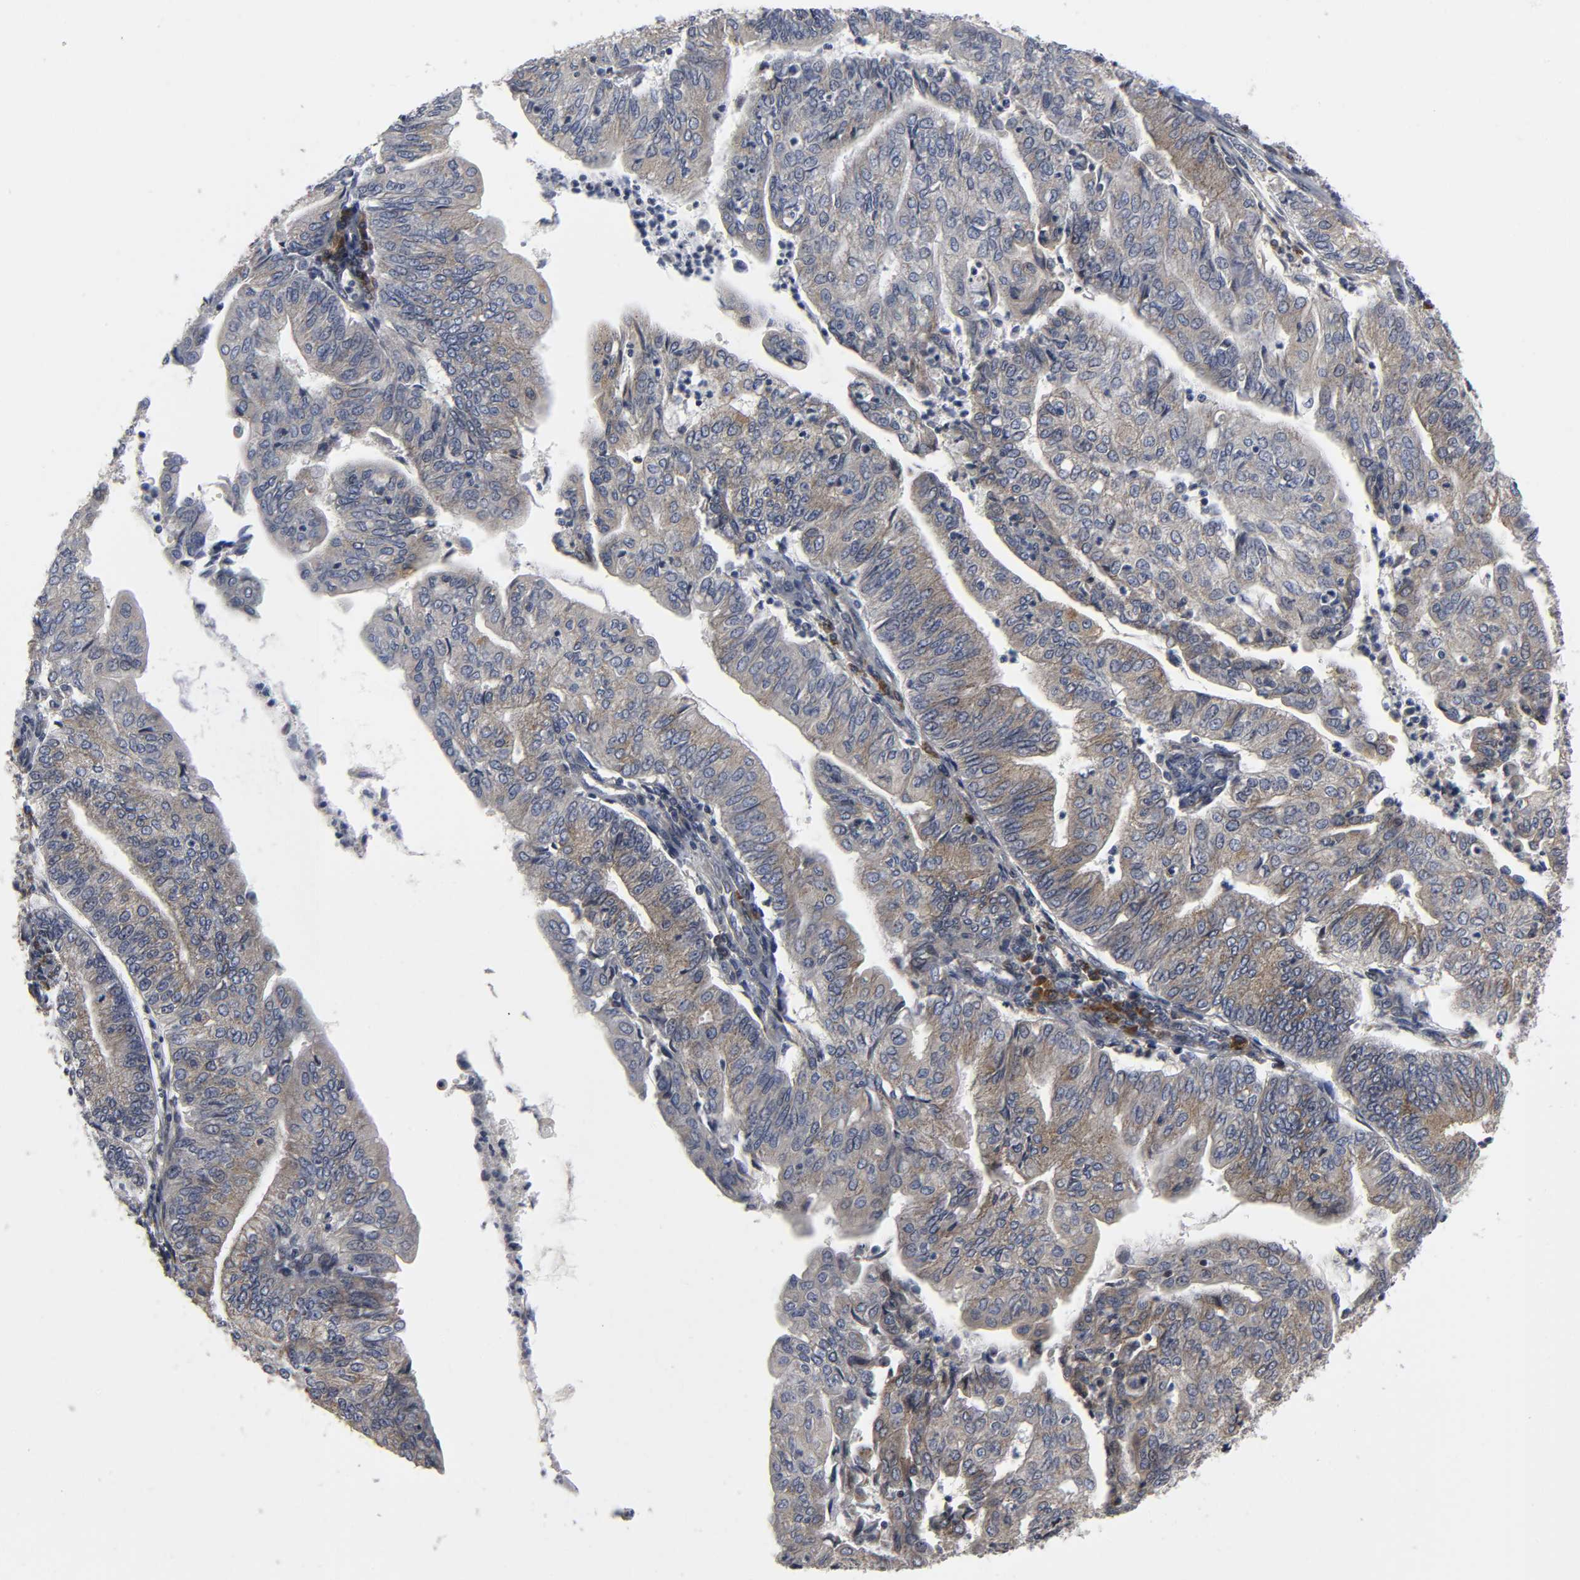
{"staining": {"intensity": "moderate", "quantity": "25%-75%", "location": "cytoplasmic/membranous"}, "tissue": "endometrial cancer", "cell_type": "Tumor cells", "image_type": "cancer", "snomed": [{"axis": "morphology", "description": "Adenocarcinoma, NOS"}, {"axis": "topography", "description": "Endometrium"}], "caption": "Endometrial adenocarcinoma stained with a brown dye displays moderate cytoplasmic/membranous positive expression in approximately 25%-75% of tumor cells.", "gene": "ASB6", "patient": {"sex": "female", "age": 59}}